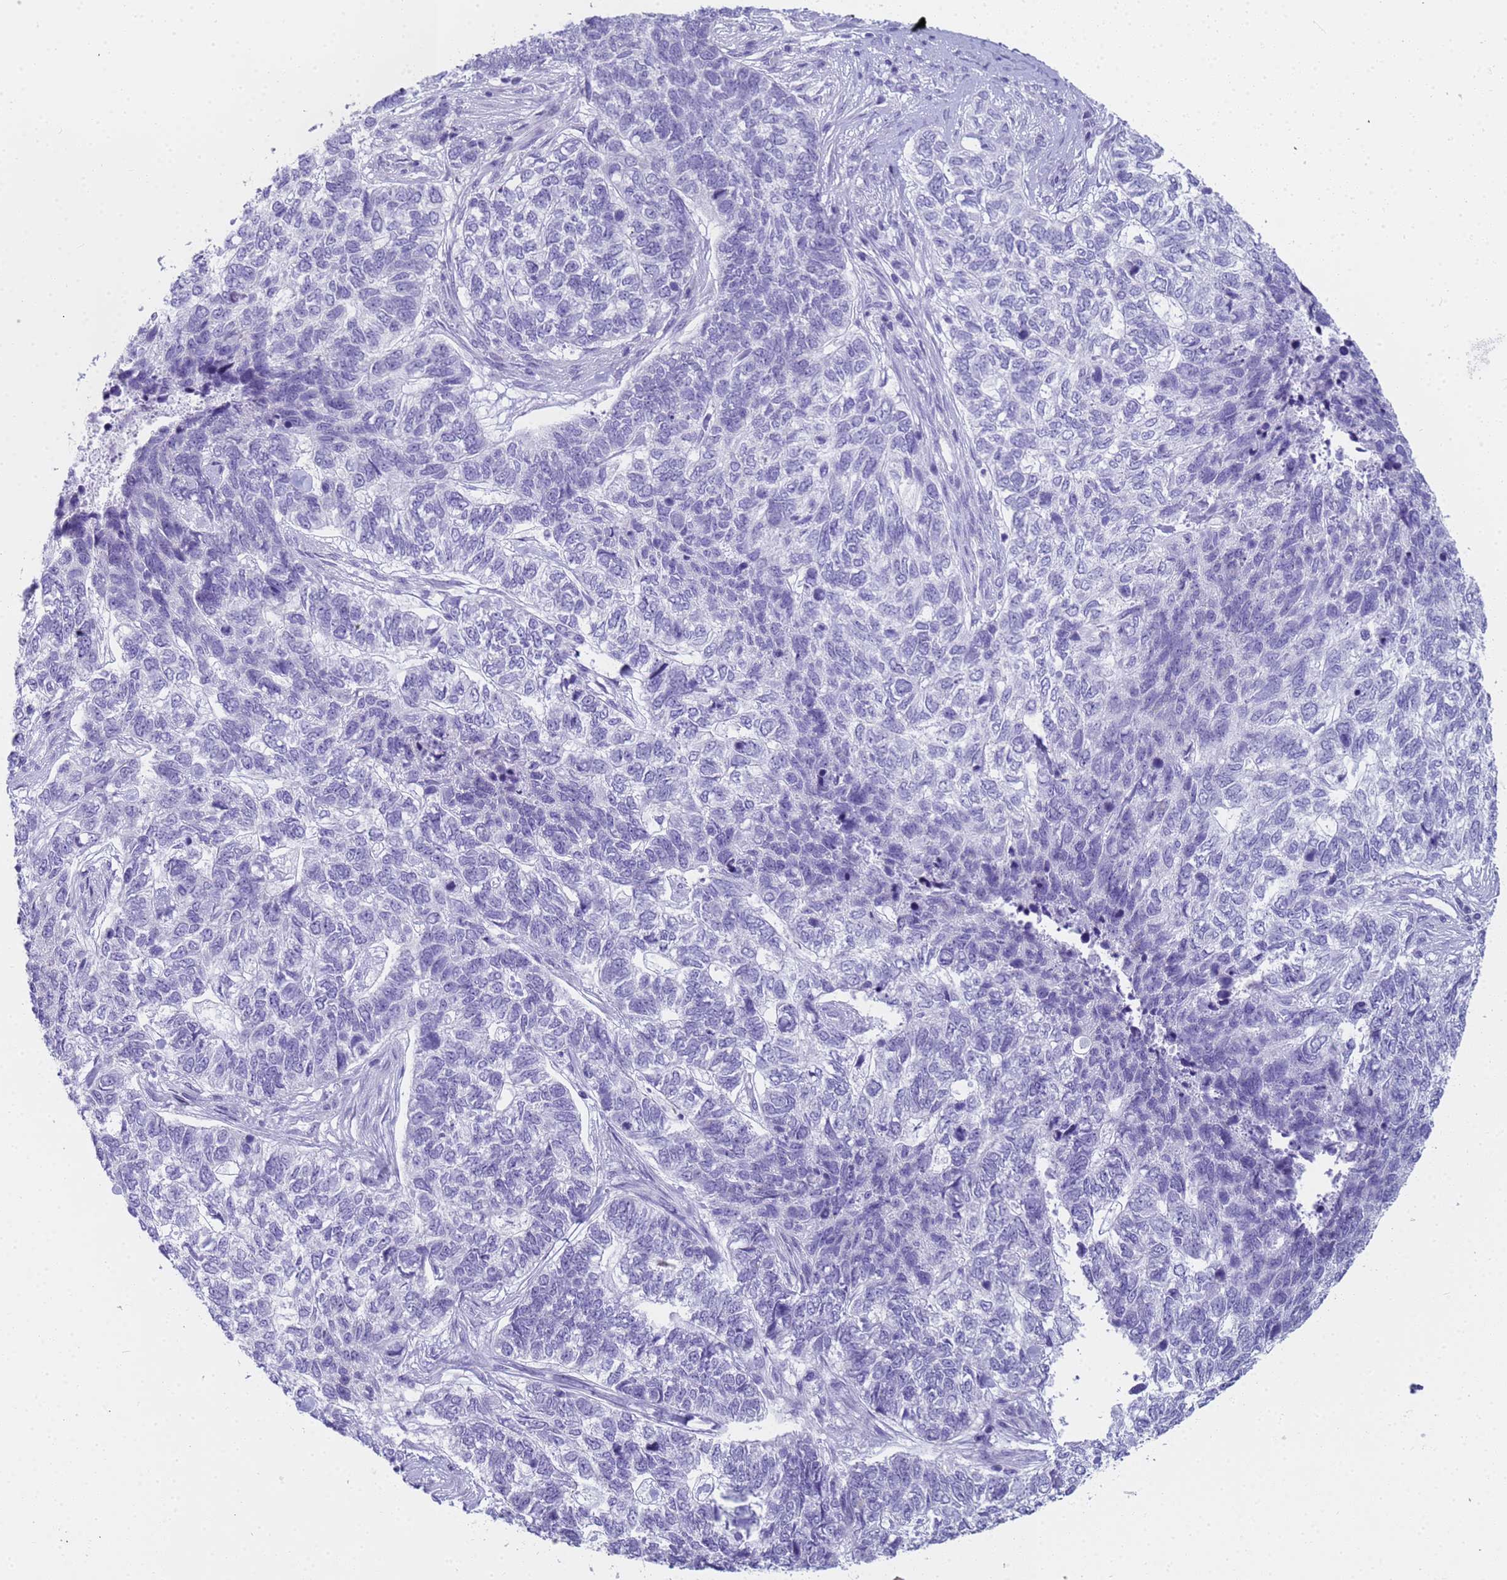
{"staining": {"intensity": "negative", "quantity": "none", "location": "none"}, "tissue": "skin cancer", "cell_type": "Tumor cells", "image_type": "cancer", "snomed": [{"axis": "morphology", "description": "Basal cell carcinoma"}, {"axis": "topography", "description": "Skin"}], "caption": "A high-resolution photomicrograph shows immunohistochemistry staining of skin cancer, which reveals no significant expression in tumor cells.", "gene": "RNASE2", "patient": {"sex": "female", "age": 65}}